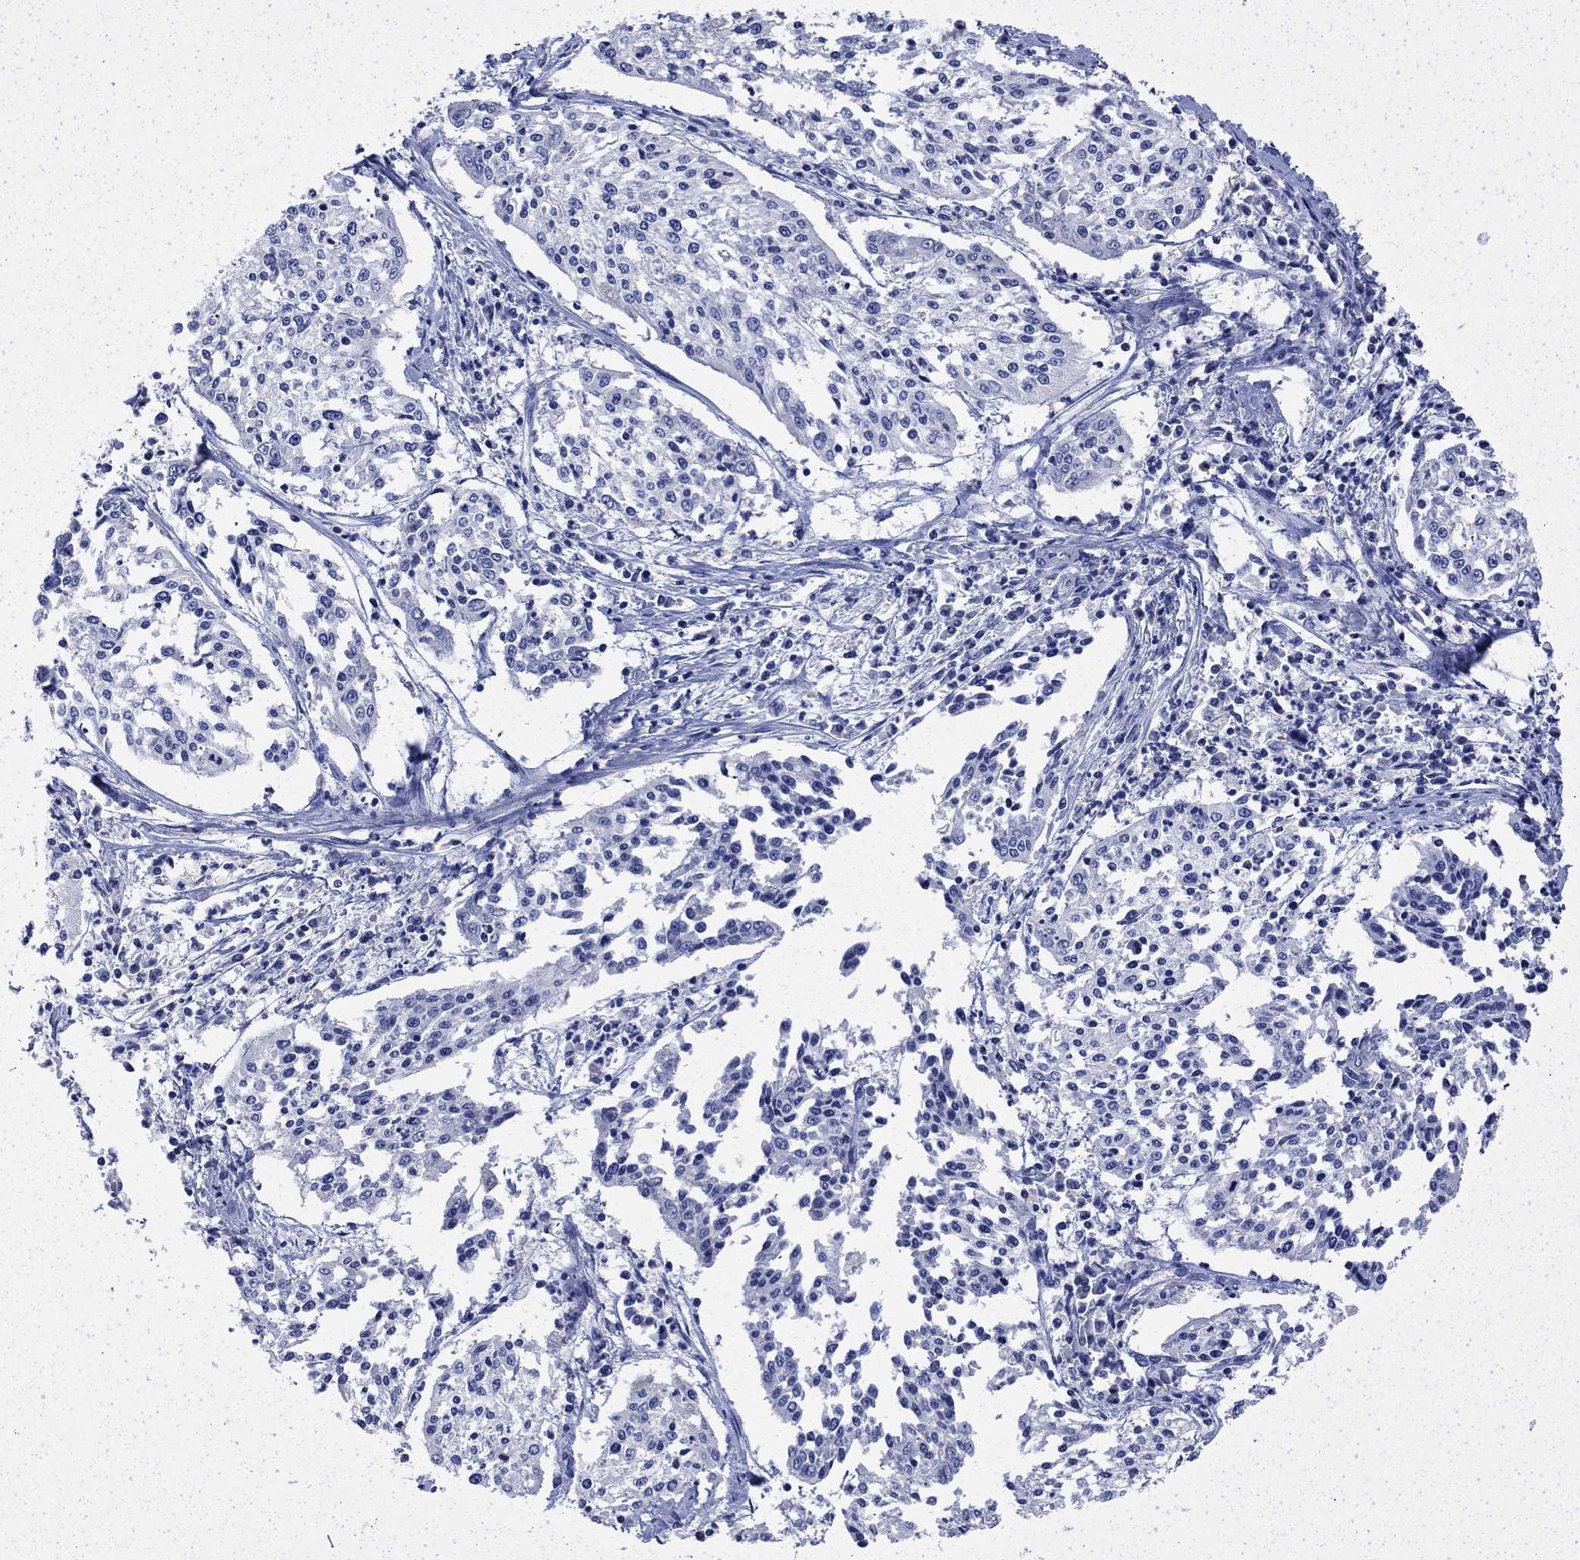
{"staining": {"intensity": "negative", "quantity": "none", "location": "none"}, "tissue": "cervical cancer", "cell_type": "Tumor cells", "image_type": "cancer", "snomed": [{"axis": "morphology", "description": "Squamous cell carcinoma, NOS"}, {"axis": "topography", "description": "Cervix"}], "caption": "Human squamous cell carcinoma (cervical) stained for a protein using immunohistochemistry demonstrates no expression in tumor cells.", "gene": "ENPP6", "patient": {"sex": "female", "age": 41}}